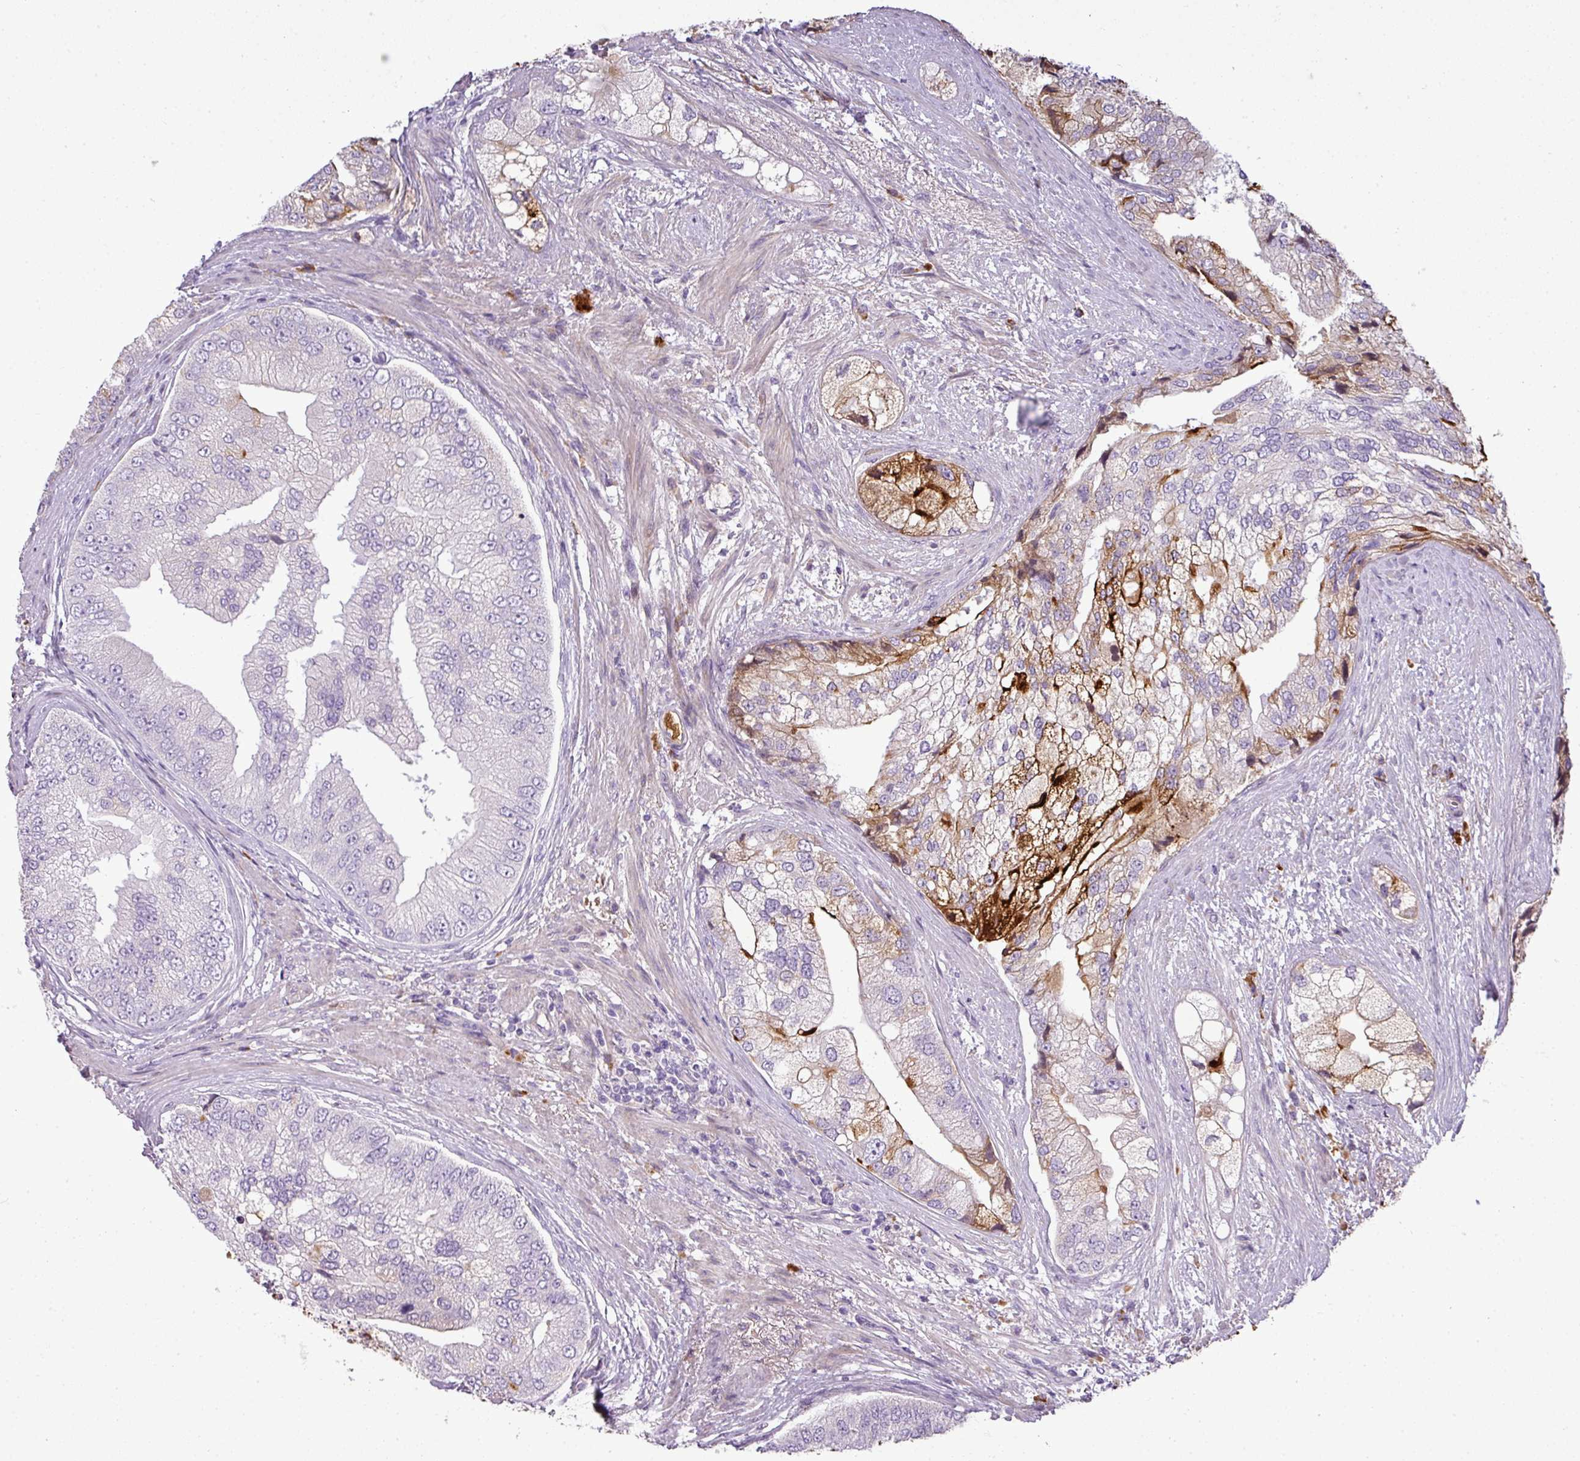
{"staining": {"intensity": "strong", "quantity": "<25%", "location": "cytoplasmic/membranous"}, "tissue": "prostate cancer", "cell_type": "Tumor cells", "image_type": "cancer", "snomed": [{"axis": "morphology", "description": "Adenocarcinoma, High grade"}, {"axis": "topography", "description": "Prostate"}], "caption": "Prostate cancer tissue demonstrates strong cytoplasmic/membranous expression in about <25% of tumor cells", "gene": "C4B", "patient": {"sex": "male", "age": 70}}